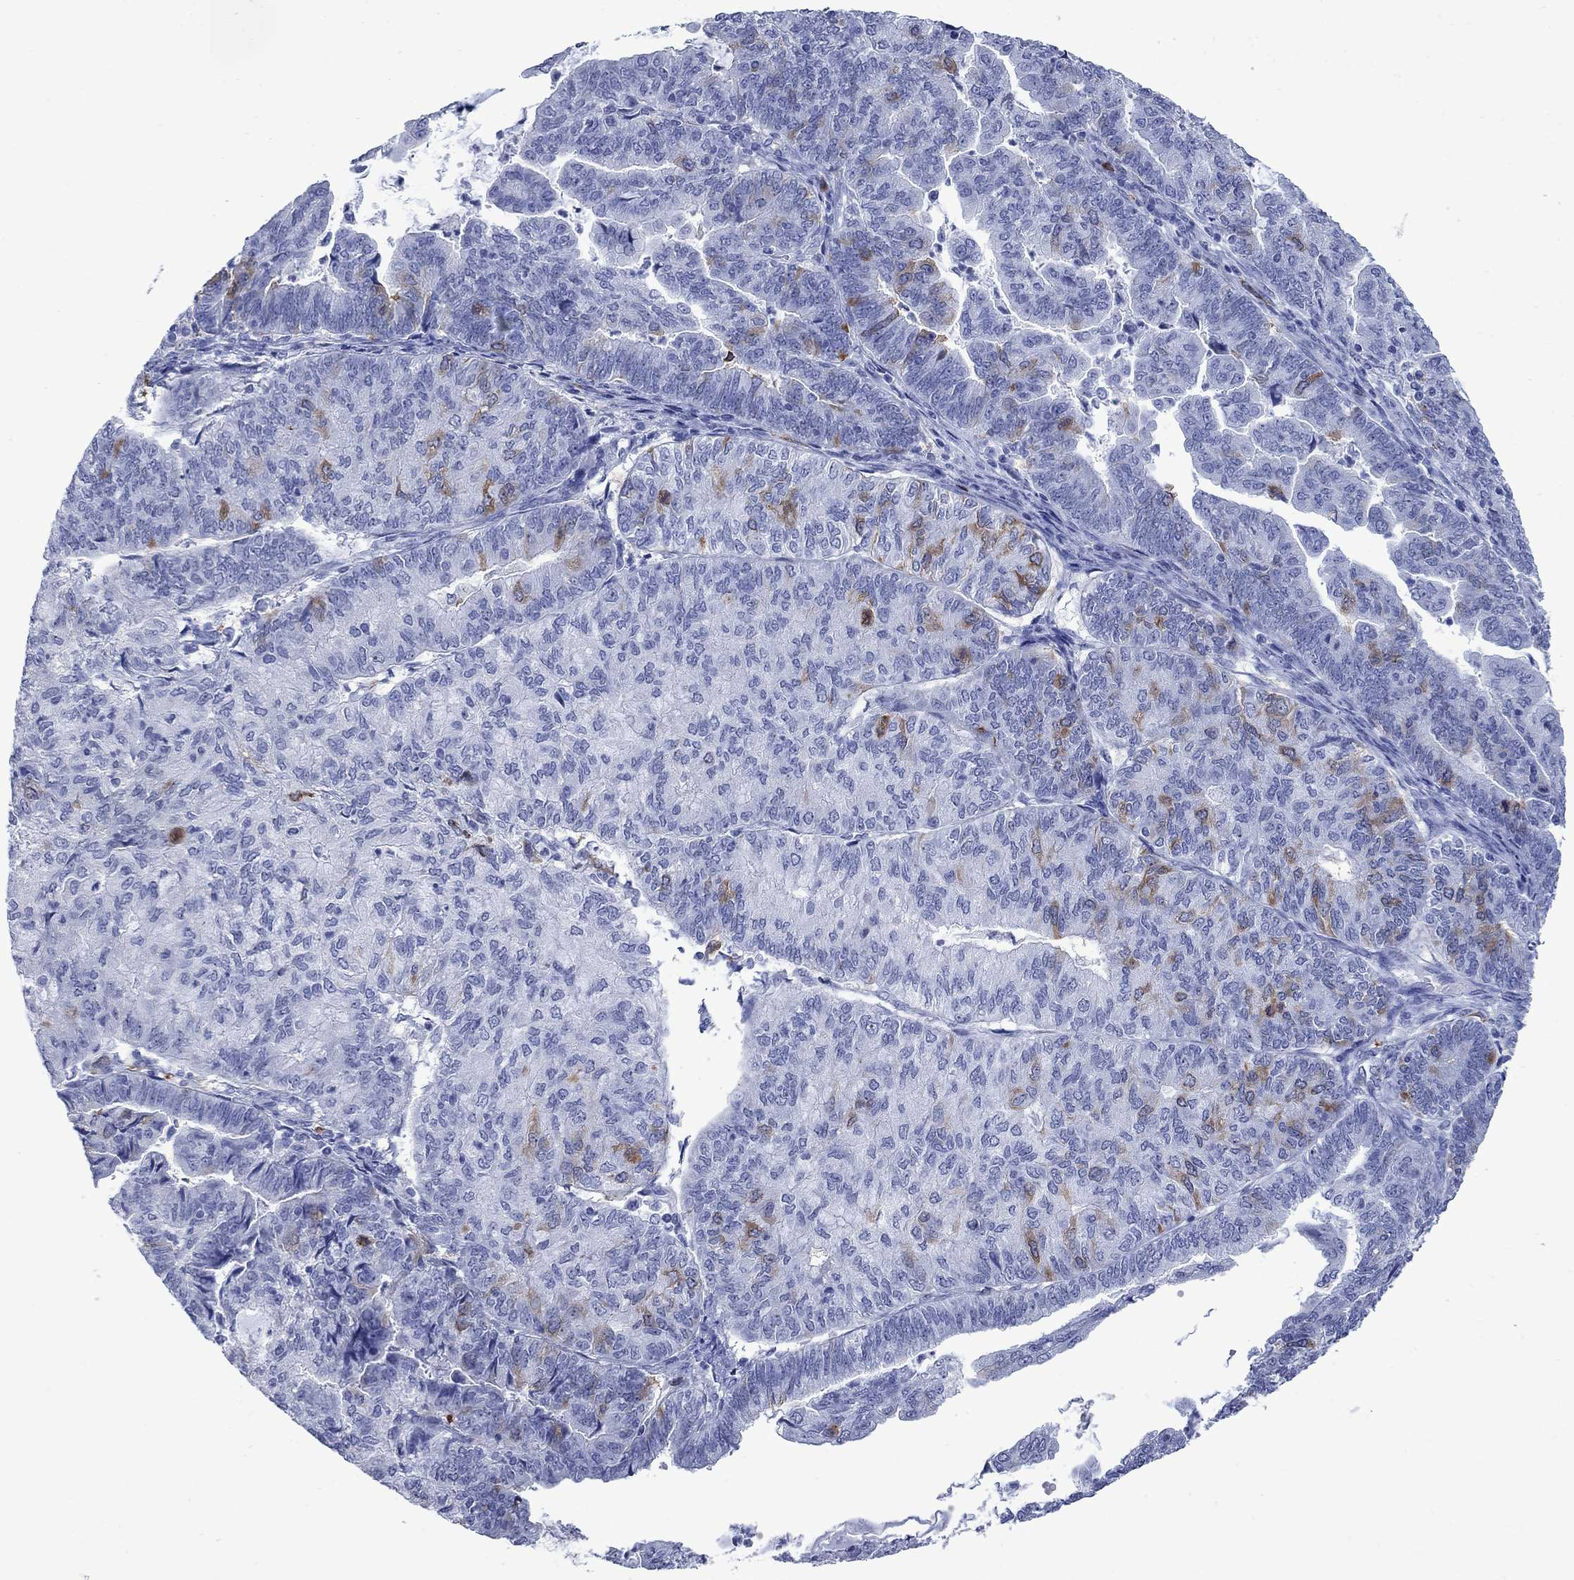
{"staining": {"intensity": "strong", "quantity": "<25%", "location": "cytoplasmic/membranous"}, "tissue": "endometrial cancer", "cell_type": "Tumor cells", "image_type": "cancer", "snomed": [{"axis": "morphology", "description": "Adenocarcinoma, NOS"}, {"axis": "topography", "description": "Endometrium"}], "caption": "Adenocarcinoma (endometrial) was stained to show a protein in brown. There is medium levels of strong cytoplasmic/membranous expression in approximately <25% of tumor cells. Nuclei are stained in blue.", "gene": "TACC3", "patient": {"sex": "female", "age": 82}}